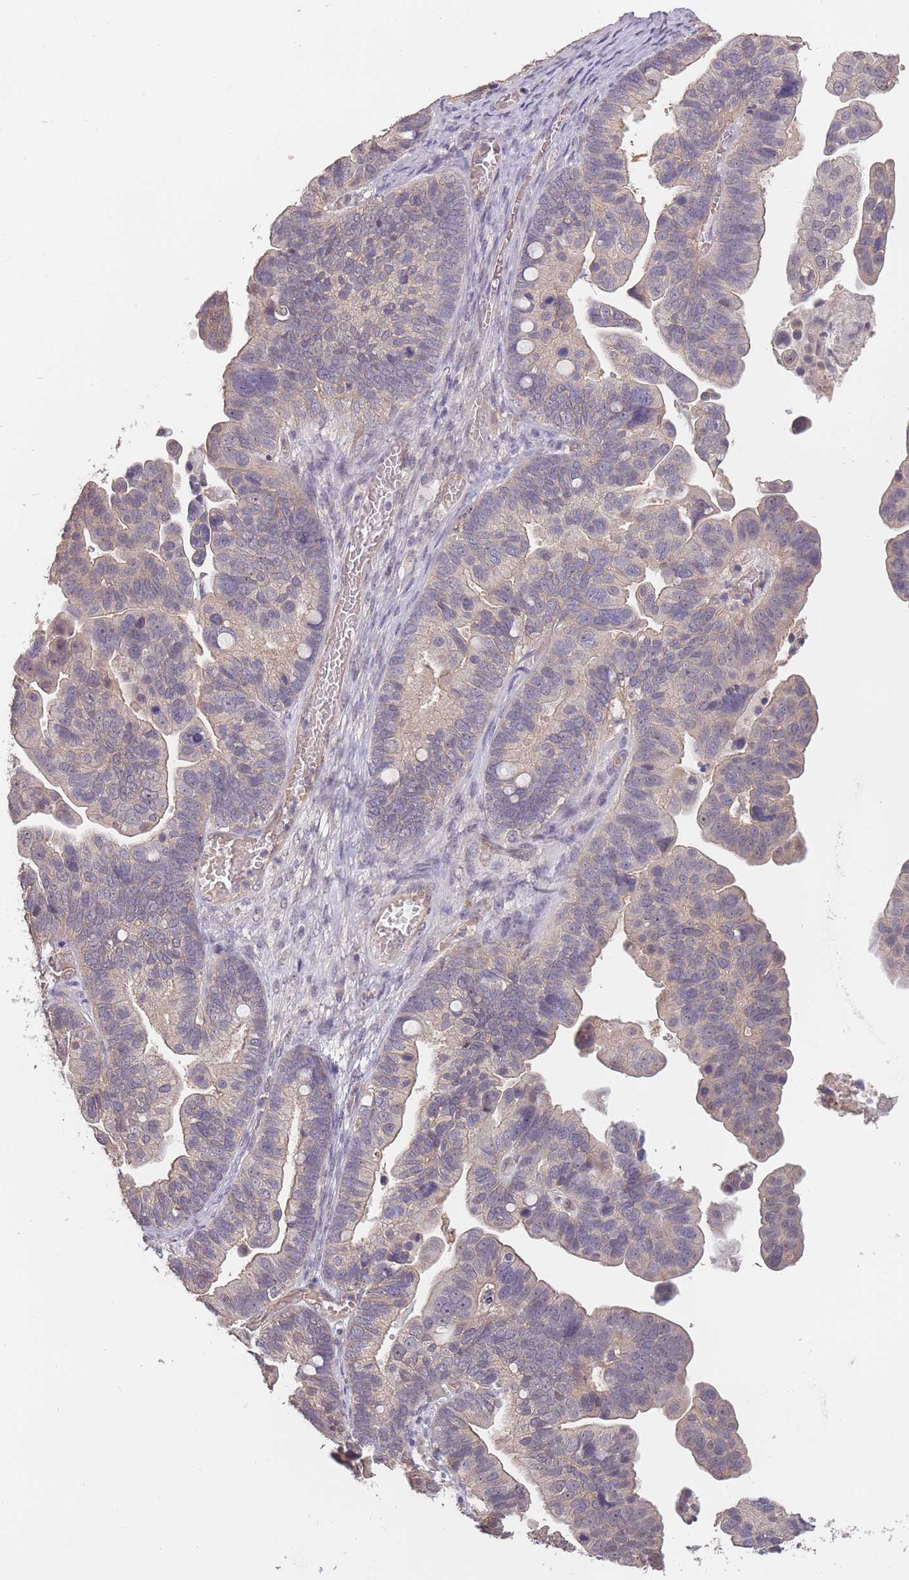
{"staining": {"intensity": "negative", "quantity": "none", "location": "none"}, "tissue": "ovarian cancer", "cell_type": "Tumor cells", "image_type": "cancer", "snomed": [{"axis": "morphology", "description": "Cystadenocarcinoma, serous, NOS"}, {"axis": "topography", "description": "Ovary"}], "caption": "Image shows no significant protein positivity in tumor cells of ovarian serous cystadenocarcinoma. (Stains: DAB immunohistochemistry (IHC) with hematoxylin counter stain, Microscopy: brightfield microscopy at high magnification).", "gene": "KIAA1755", "patient": {"sex": "female", "age": 56}}